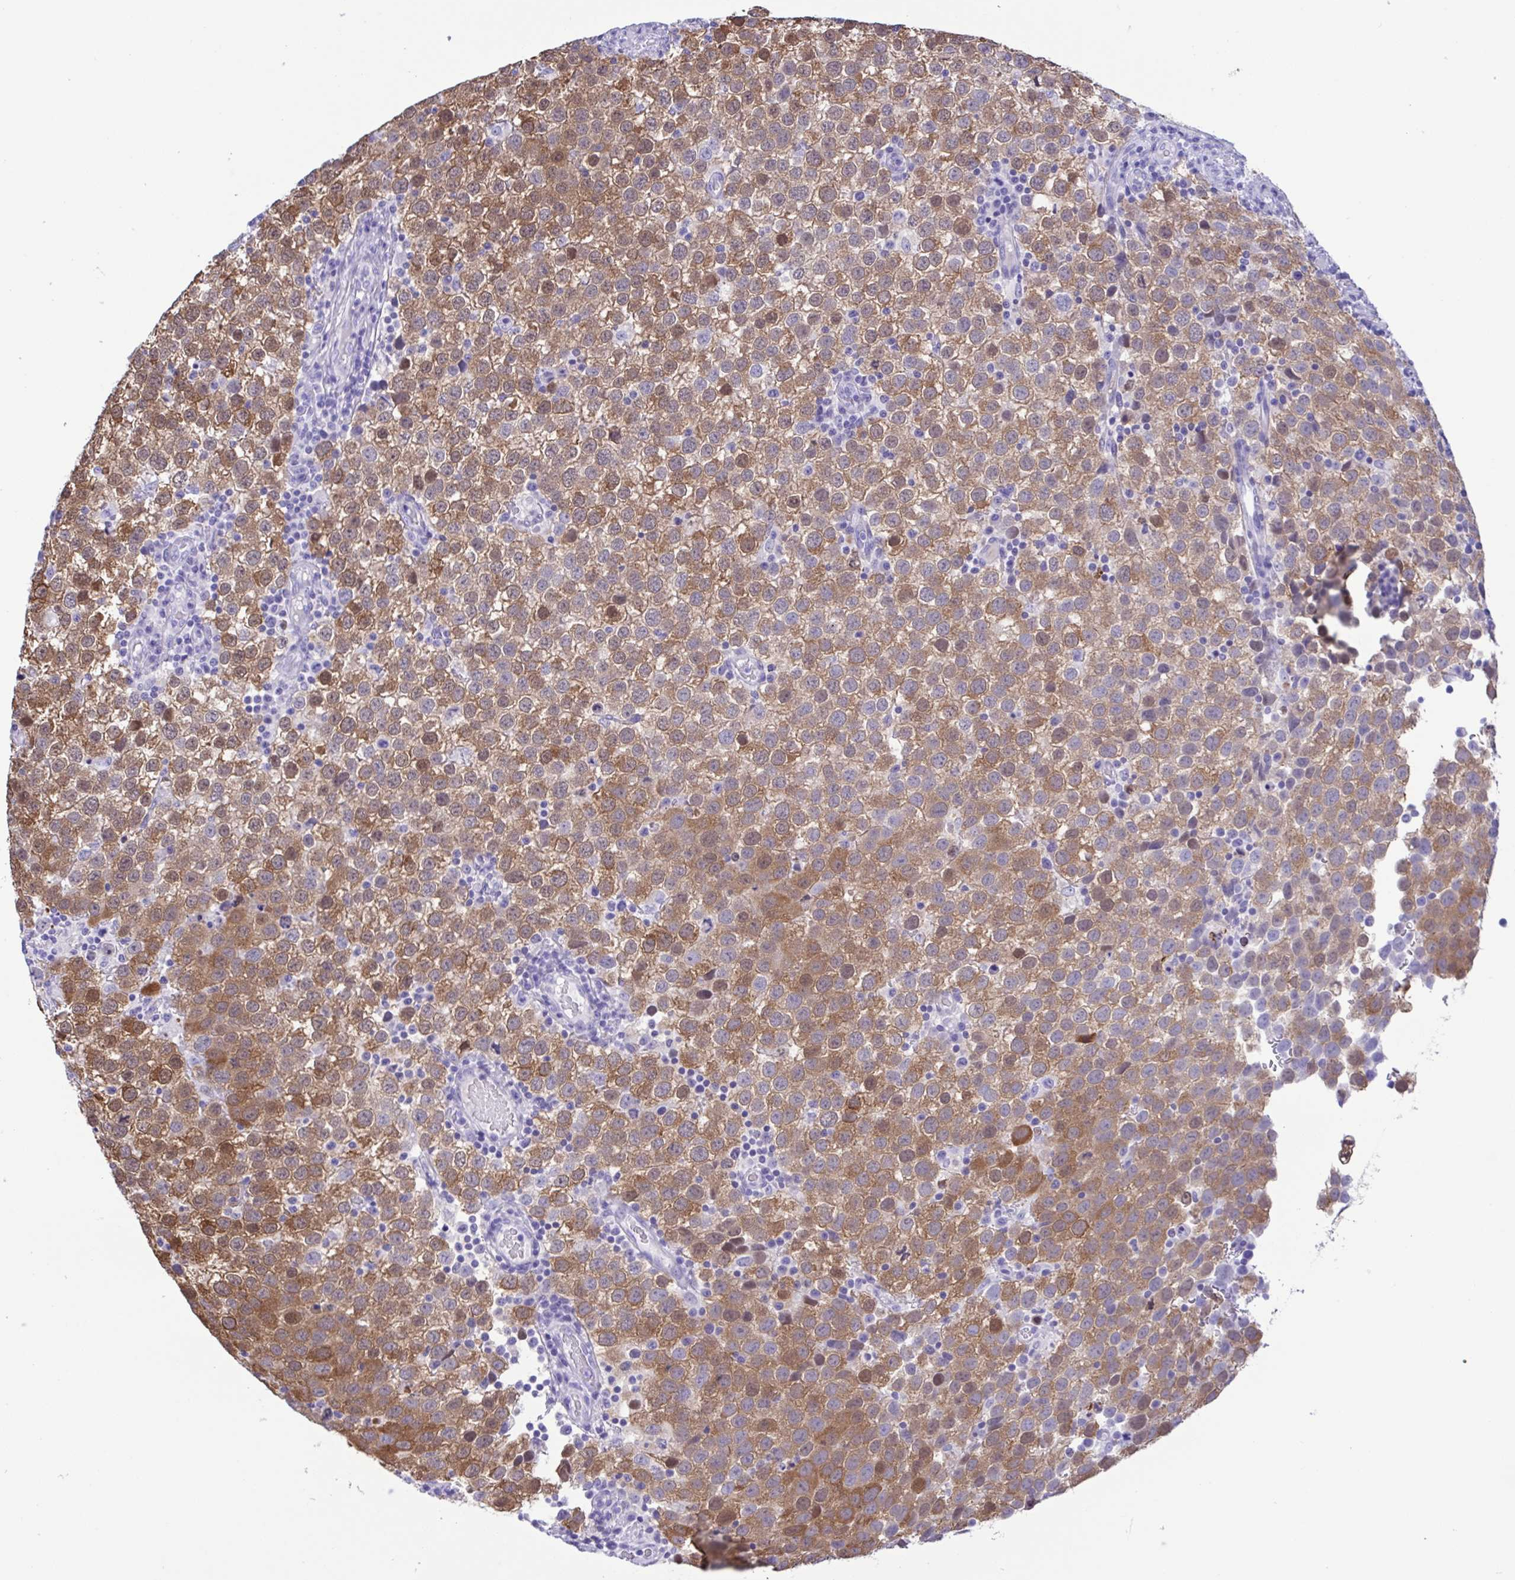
{"staining": {"intensity": "moderate", "quantity": ">75%", "location": "cytoplasmic/membranous,nuclear"}, "tissue": "testis cancer", "cell_type": "Tumor cells", "image_type": "cancer", "snomed": [{"axis": "morphology", "description": "Seminoma, NOS"}, {"axis": "topography", "description": "Testis"}], "caption": "Protein expression analysis of human testis cancer reveals moderate cytoplasmic/membranous and nuclear positivity in about >75% of tumor cells.", "gene": "TSPY2", "patient": {"sex": "male", "age": 34}}